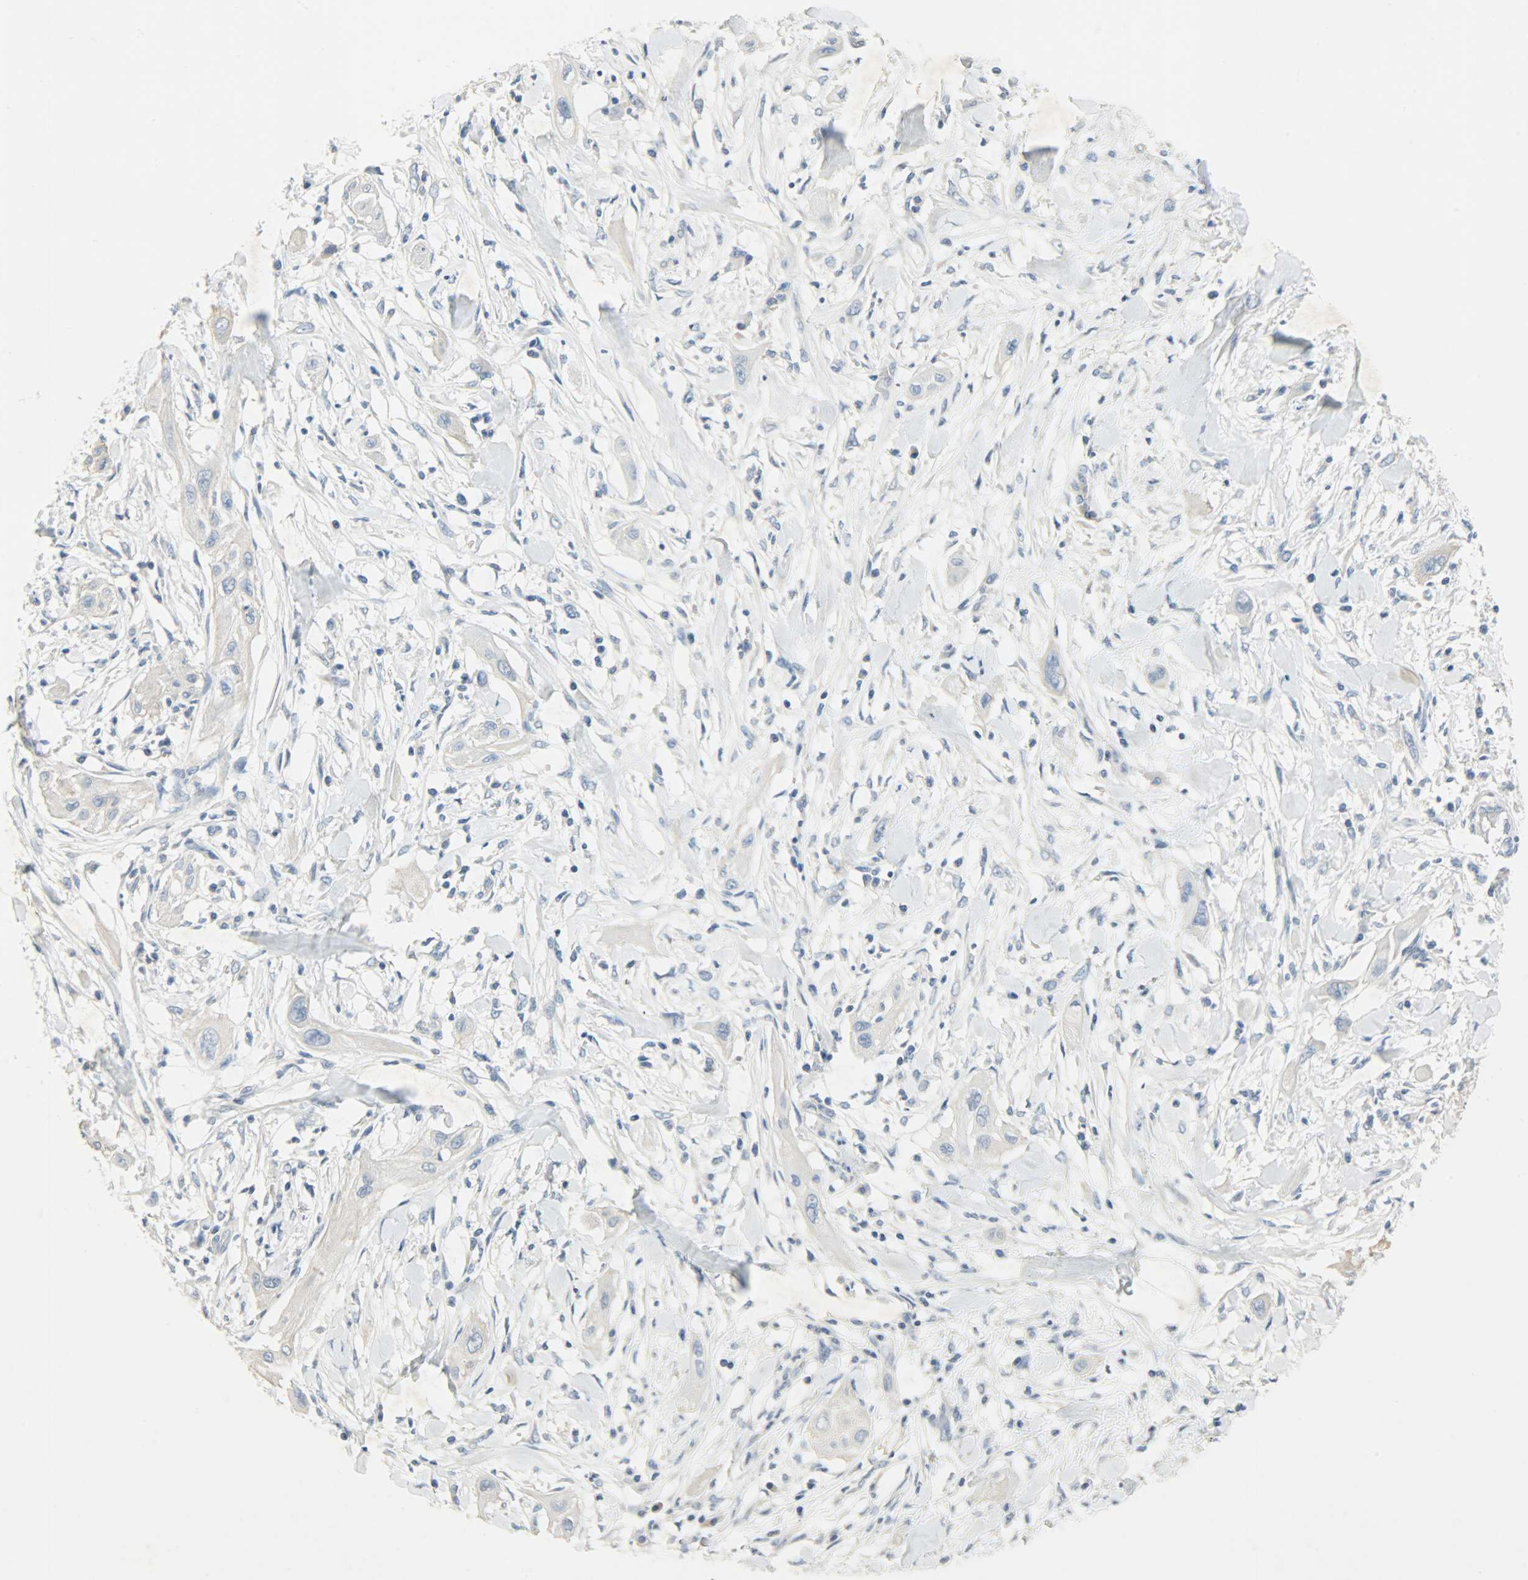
{"staining": {"intensity": "negative", "quantity": "none", "location": "none"}, "tissue": "lung cancer", "cell_type": "Tumor cells", "image_type": "cancer", "snomed": [{"axis": "morphology", "description": "Squamous cell carcinoma, NOS"}, {"axis": "topography", "description": "Lung"}], "caption": "An immunohistochemistry histopathology image of lung cancer is shown. There is no staining in tumor cells of lung cancer.", "gene": "PROM1", "patient": {"sex": "female", "age": 47}}